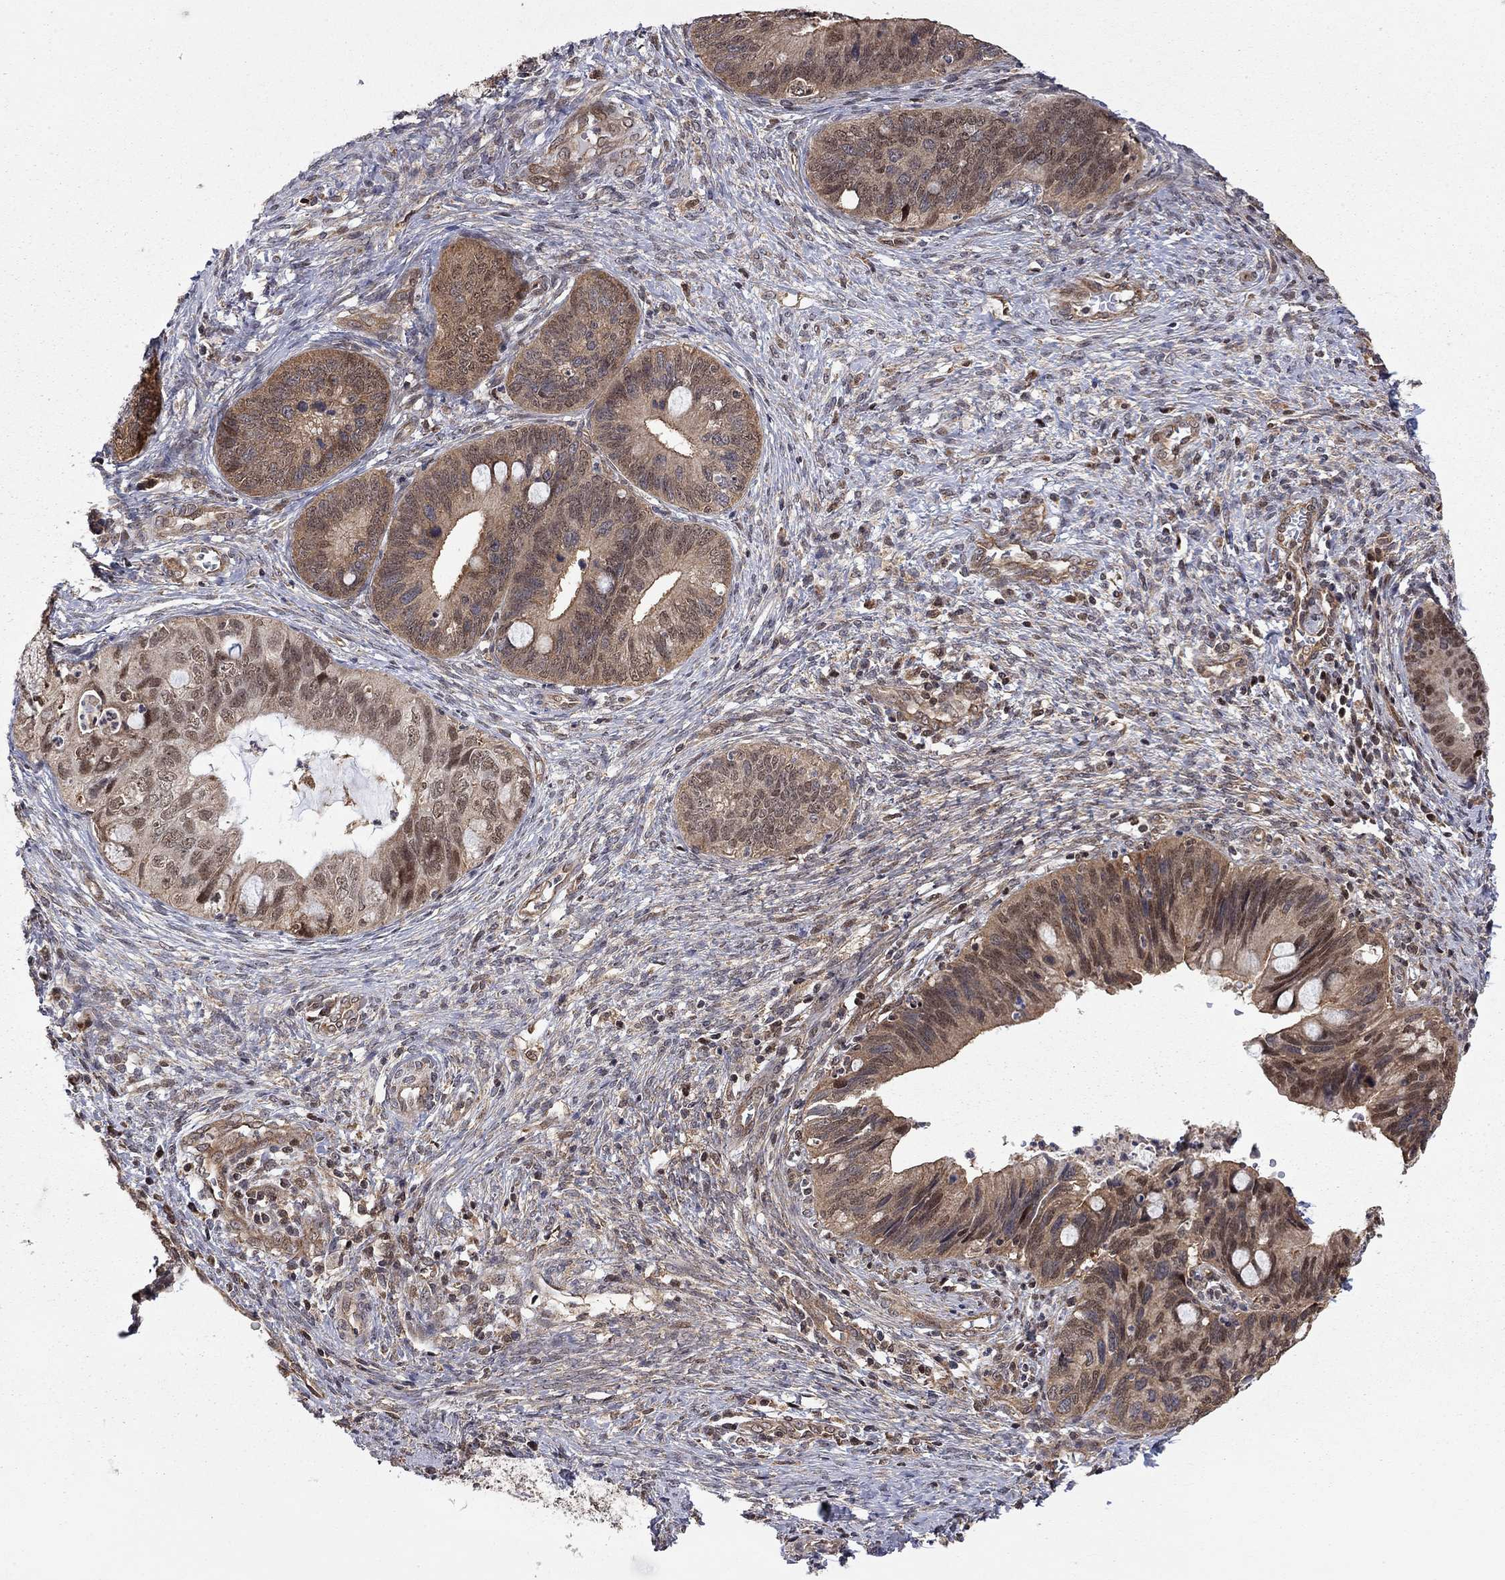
{"staining": {"intensity": "moderate", "quantity": "<25%", "location": "cytoplasmic/membranous,nuclear"}, "tissue": "cervical cancer", "cell_type": "Tumor cells", "image_type": "cancer", "snomed": [{"axis": "morphology", "description": "Adenocarcinoma, NOS"}, {"axis": "topography", "description": "Cervix"}], "caption": "This histopathology image demonstrates immunohistochemistry staining of human cervical cancer (adenocarcinoma), with low moderate cytoplasmic/membranous and nuclear expression in approximately <25% of tumor cells.", "gene": "TDP1", "patient": {"sex": "female", "age": 42}}